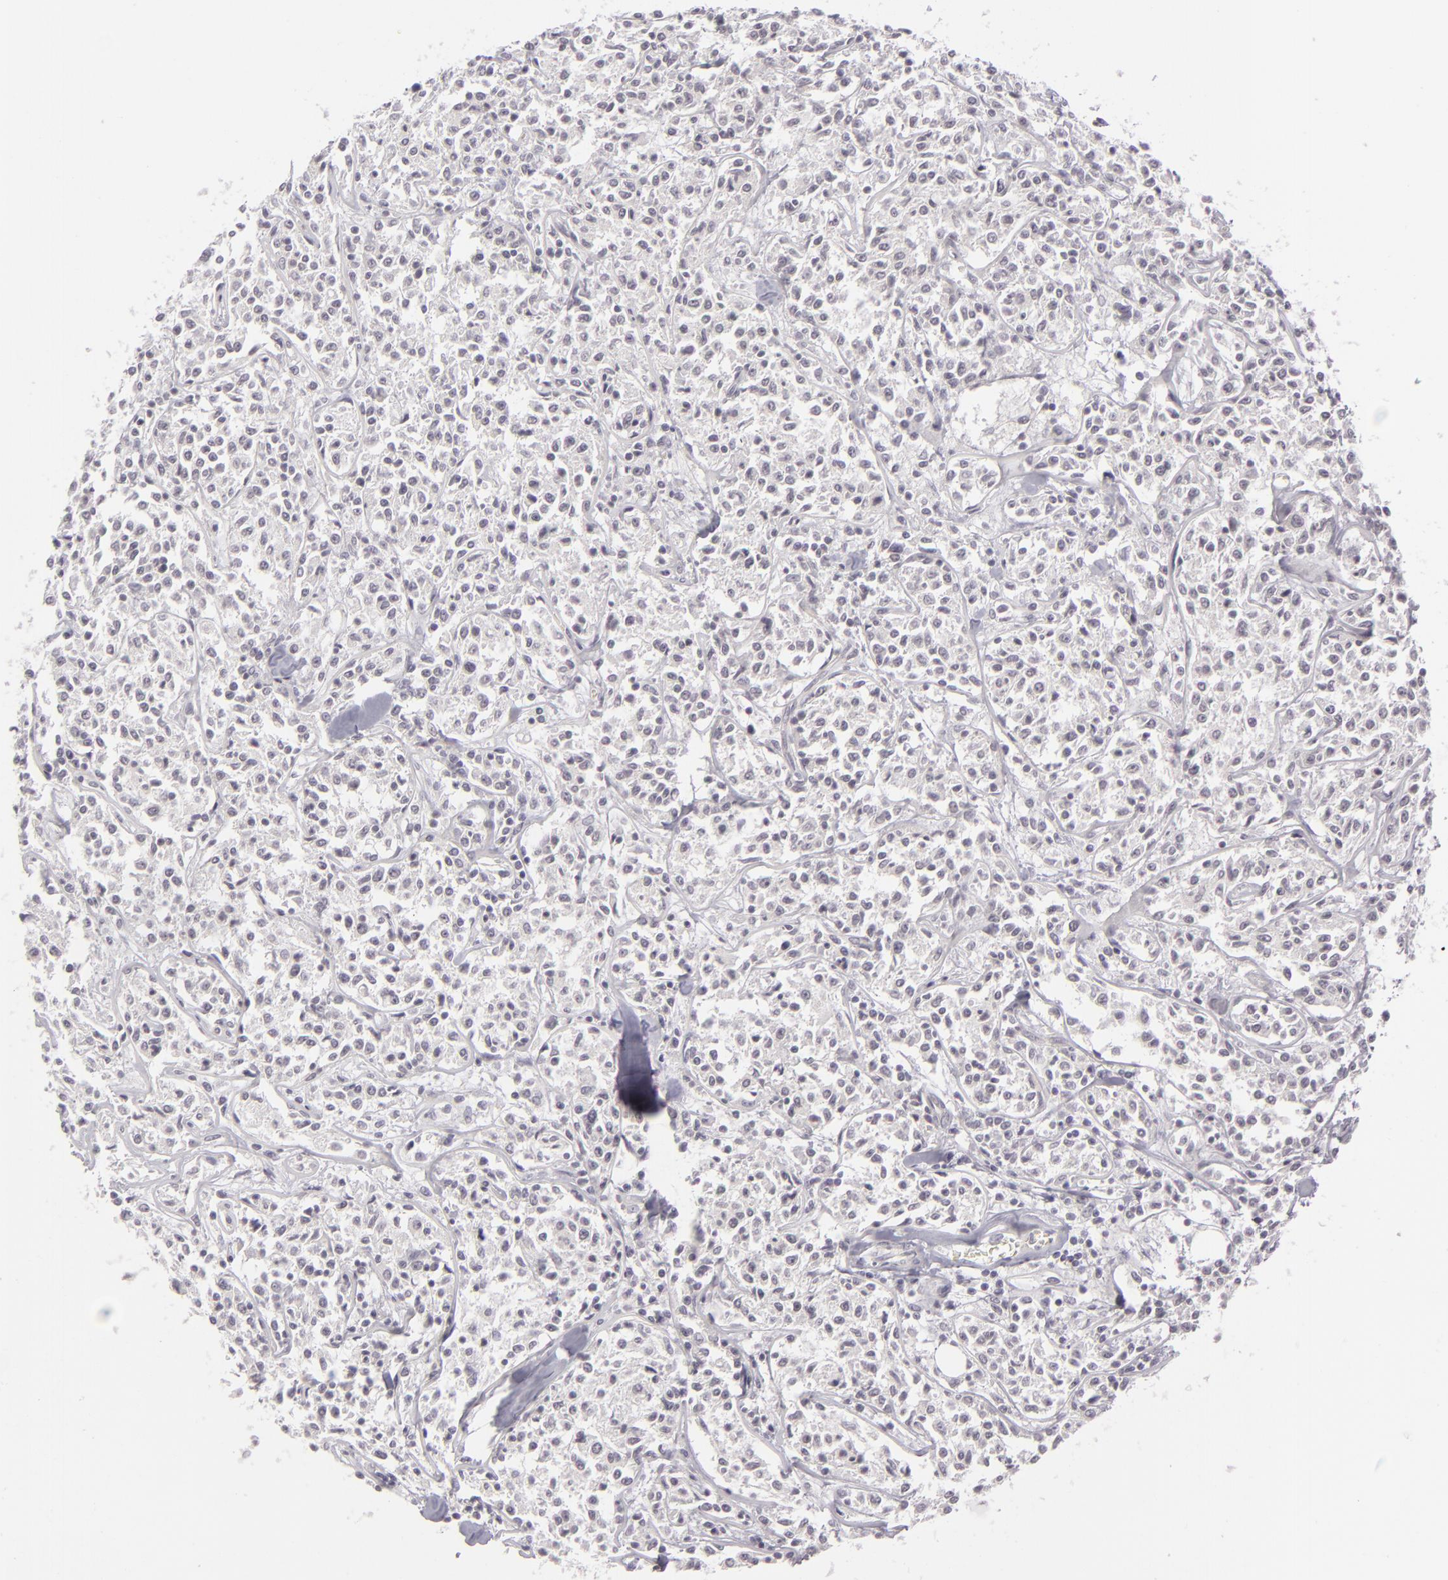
{"staining": {"intensity": "negative", "quantity": "none", "location": "none"}, "tissue": "lymphoma", "cell_type": "Tumor cells", "image_type": "cancer", "snomed": [{"axis": "morphology", "description": "Malignant lymphoma, non-Hodgkin's type, Low grade"}, {"axis": "topography", "description": "Small intestine"}], "caption": "An image of low-grade malignant lymphoma, non-Hodgkin's type stained for a protein displays no brown staining in tumor cells.", "gene": "DLG3", "patient": {"sex": "female", "age": 59}}